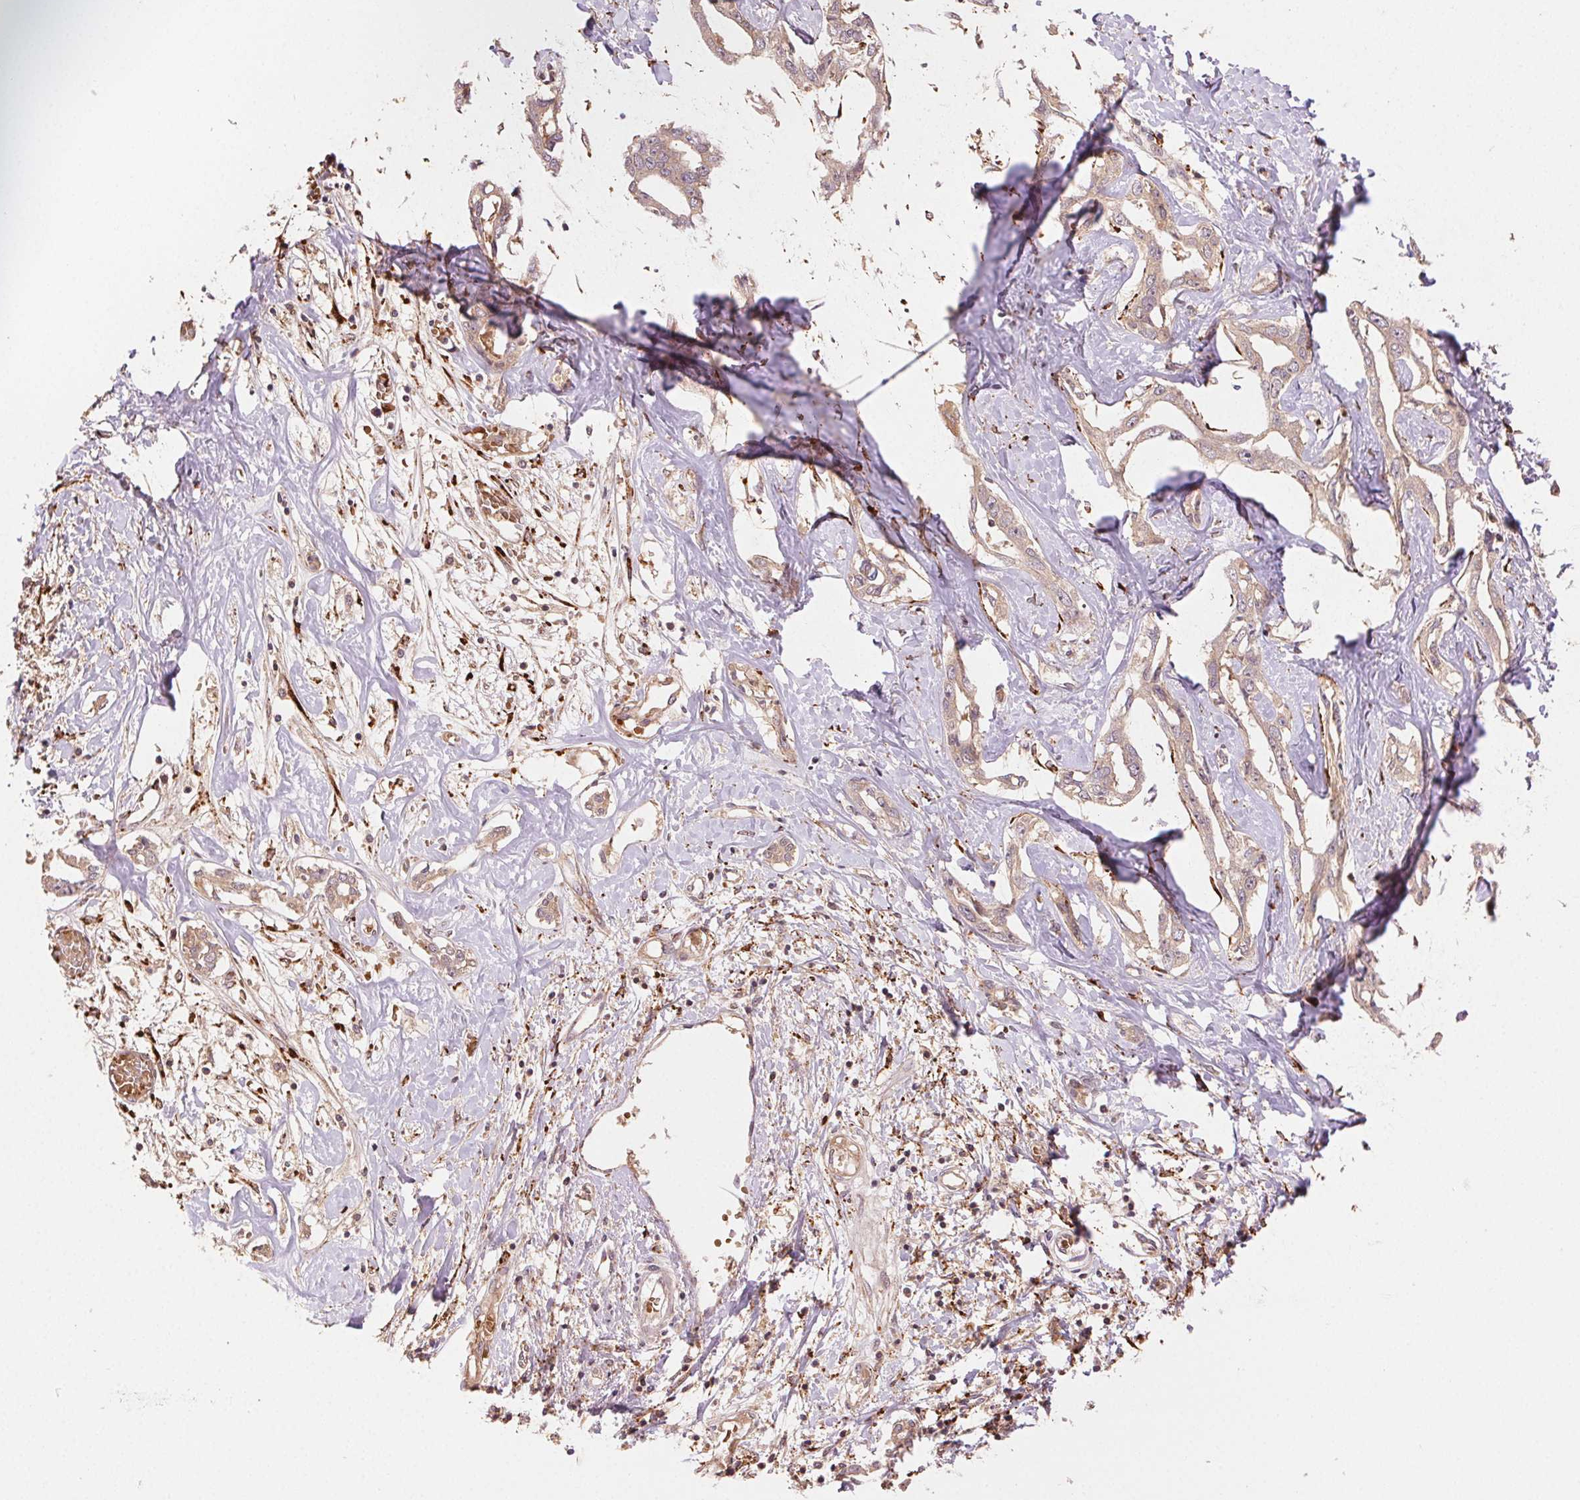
{"staining": {"intensity": "weak", "quantity": ">75%", "location": "cytoplasmic/membranous"}, "tissue": "liver cancer", "cell_type": "Tumor cells", "image_type": "cancer", "snomed": [{"axis": "morphology", "description": "Cholangiocarcinoma"}, {"axis": "topography", "description": "Liver"}], "caption": "Weak cytoplasmic/membranous staining is appreciated in approximately >75% of tumor cells in cholangiocarcinoma (liver).", "gene": "KLHL15", "patient": {"sex": "male", "age": 59}}